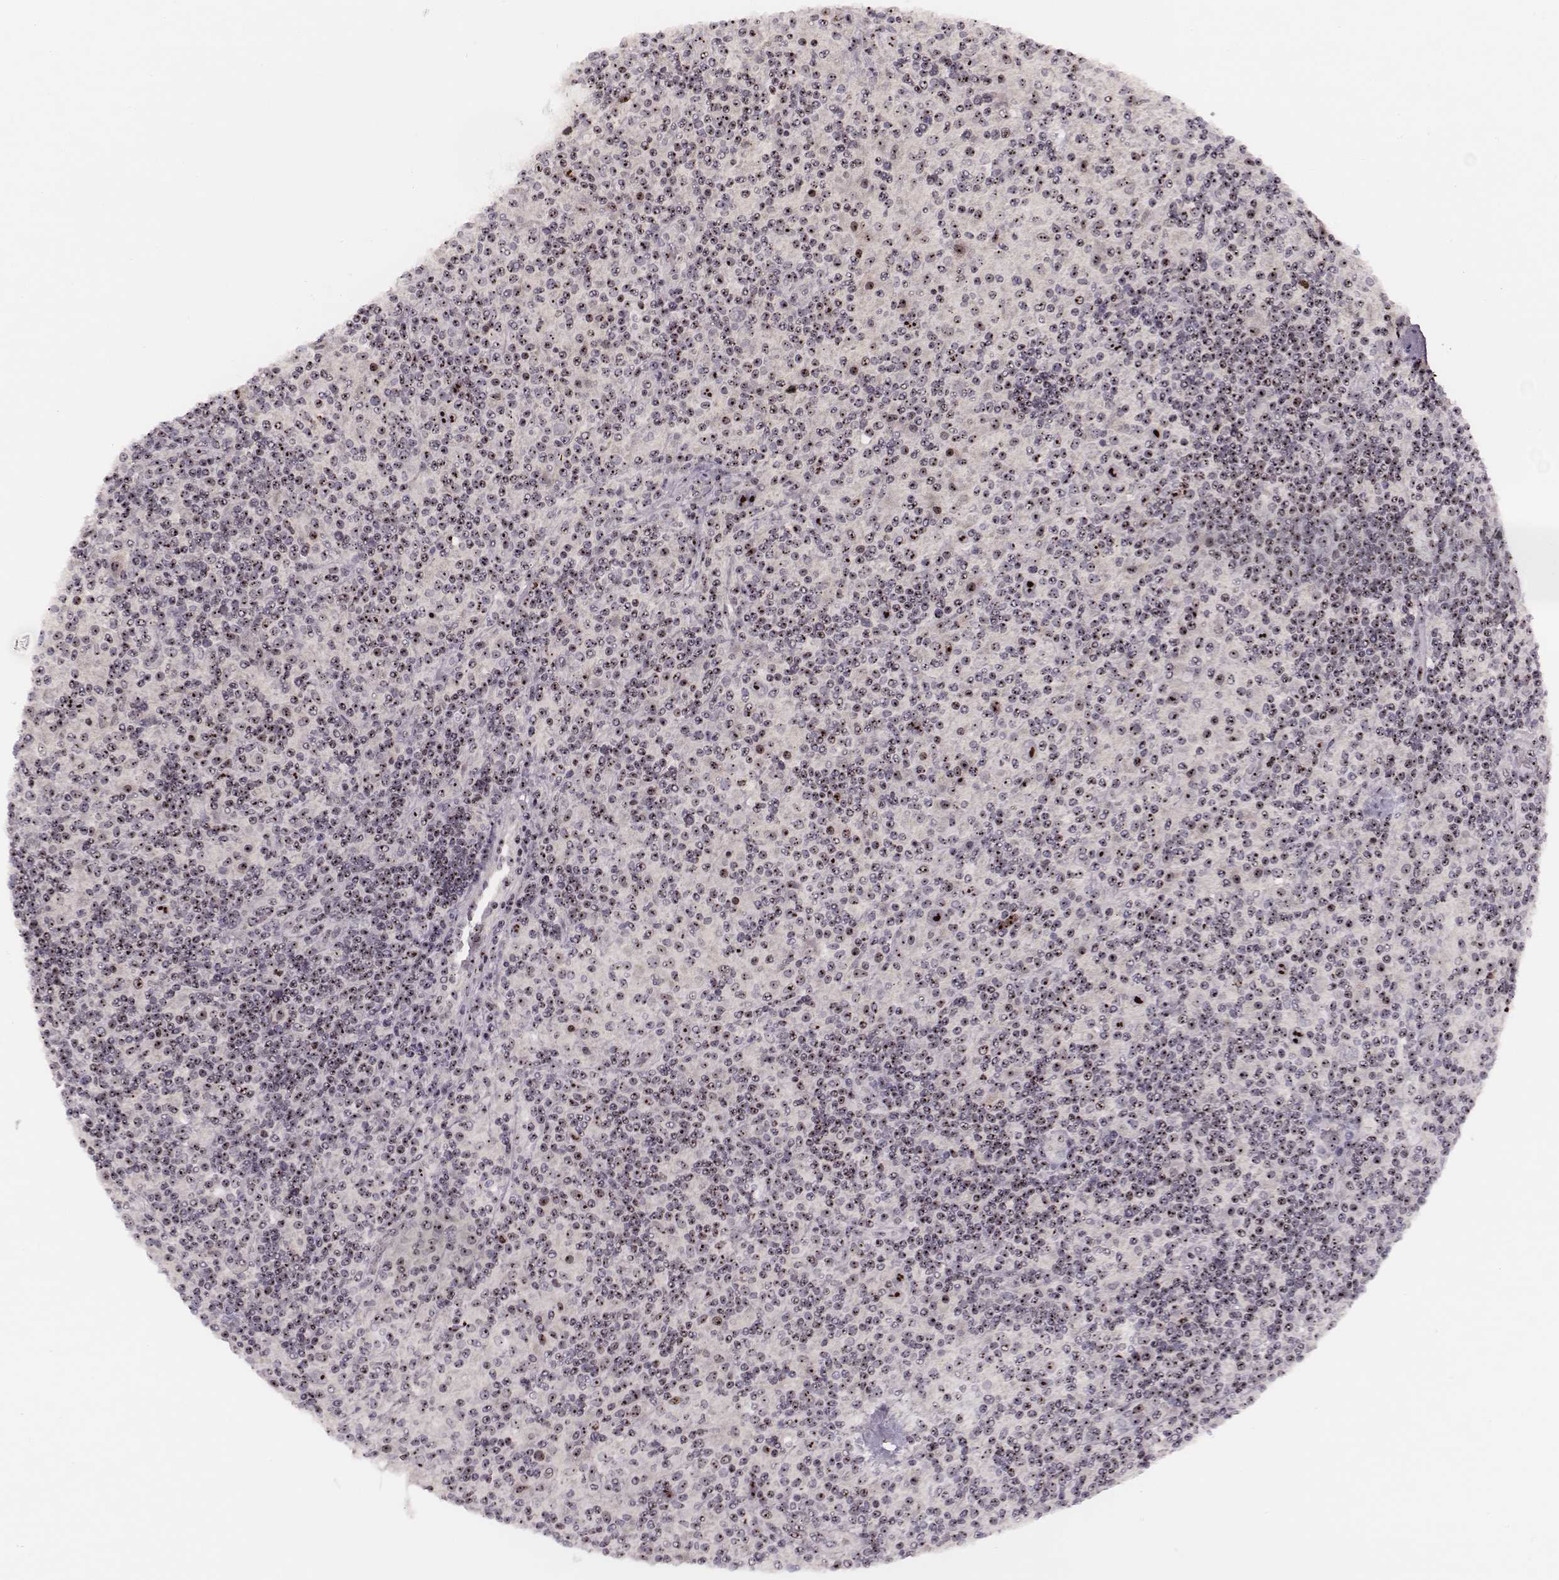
{"staining": {"intensity": "moderate", "quantity": ">75%", "location": "nuclear"}, "tissue": "lymphoma", "cell_type": "Tumor cells", "image_type": "cancer", "snomed": [{"axis": "morphology", "description": "Hodgkin's disease, NOS"}, {"axis": "topography", "description": "Lymph node"}], "caption": "Brown immunohistochemical staining in human Hodgkin's disease reveals moderate nuclear expression in about >75% of tumor cells.", "gene": "NOP56", "patient": {"sex": "male", "age": 70}}